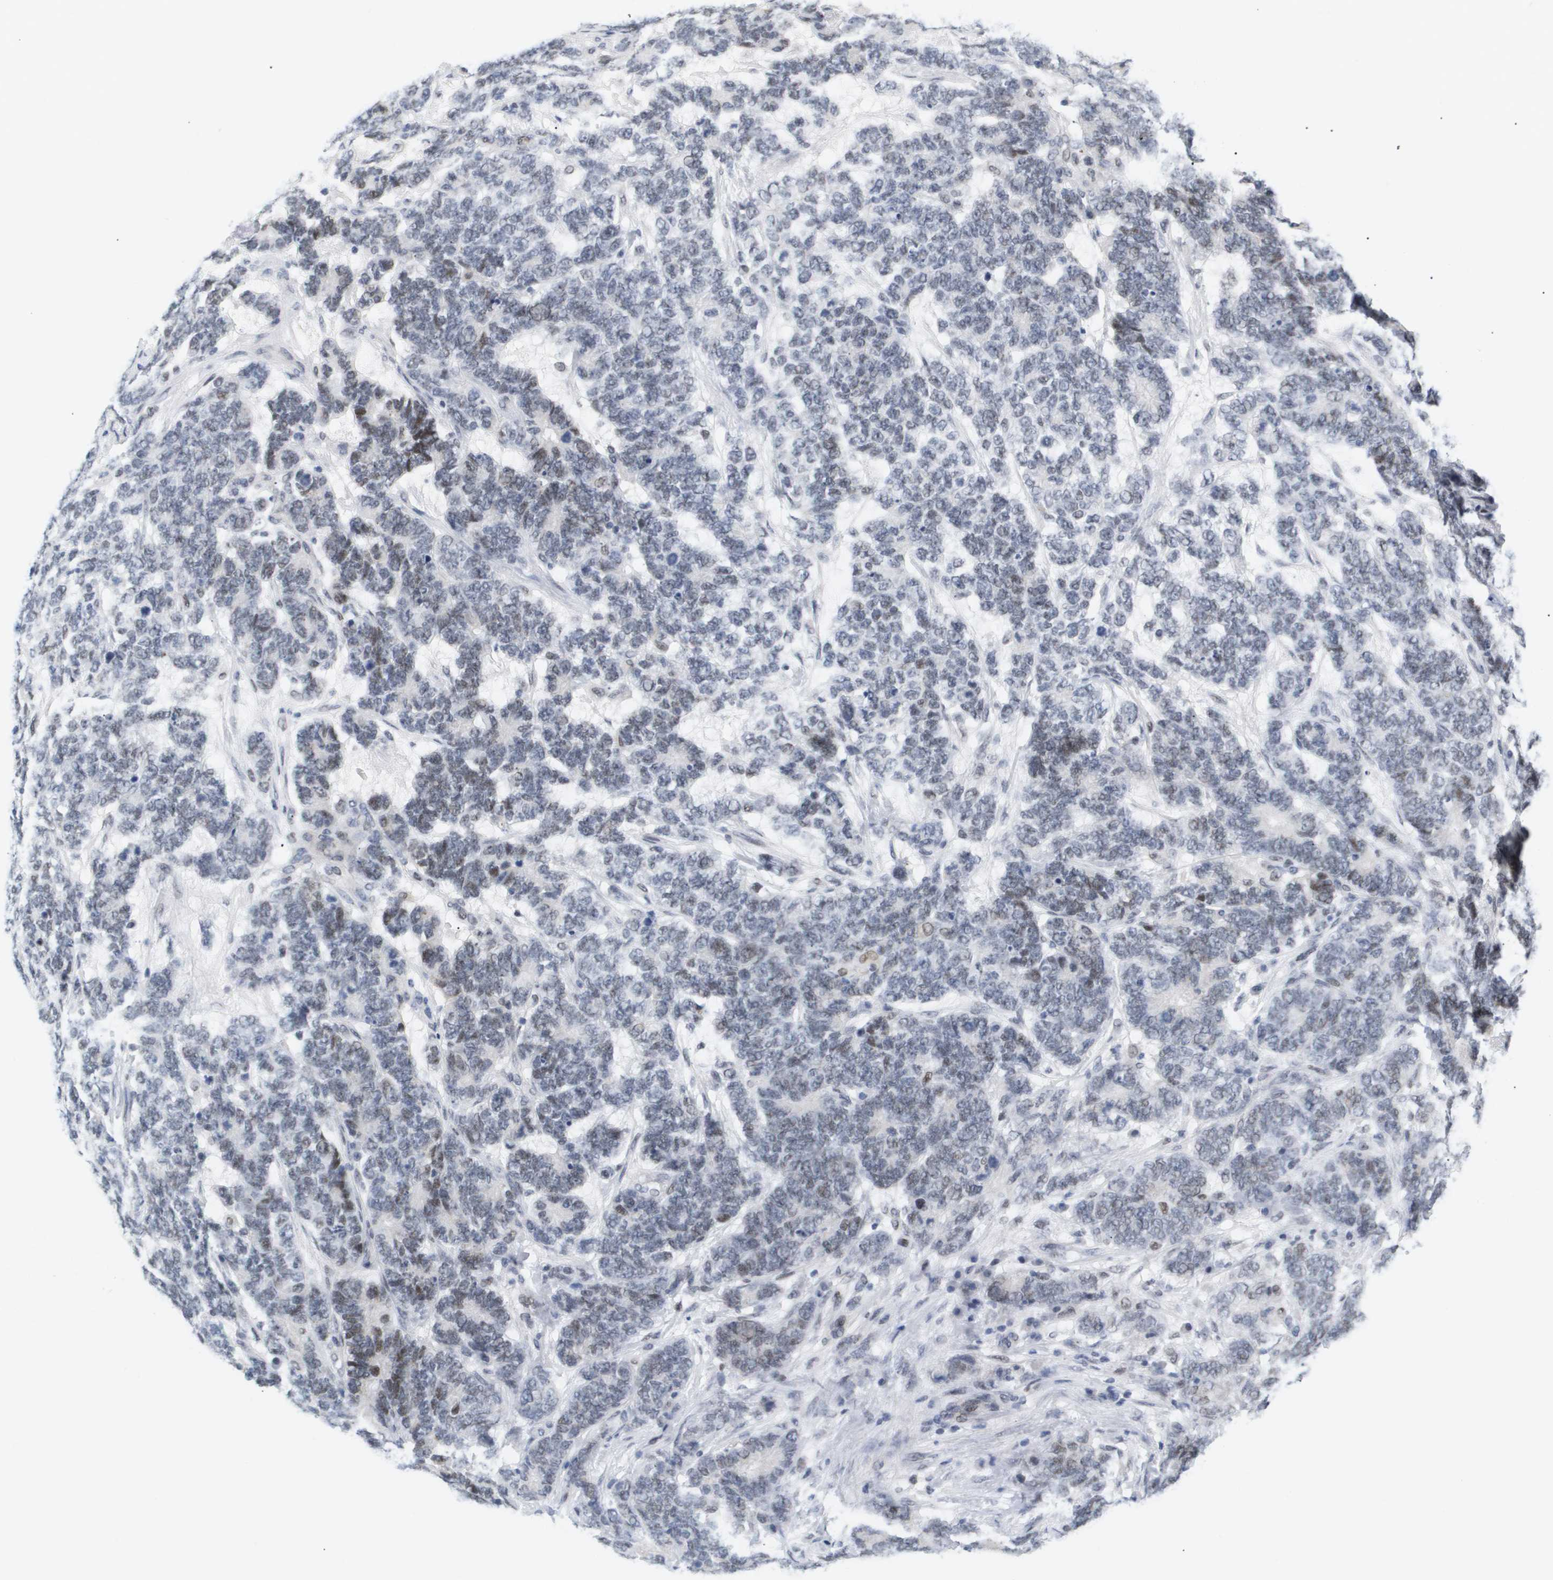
{"staining": {"intensity": "moderate", "quantity": "<25%", "location": "nuclear"}, "tissue": "testis cancer", "cell_type": "Tumor cells", "image_type": "cancer", "snomed": [{"axis": "morphology", "description": "Carcinoma, Embryonal, NOS"}, {"axis": "topography", "description": "Testis"}], "caption": "Testis cancer (embryonal carcinoma) was stained to show a protein in brown. There is low levels of moderate nuclear positivity in approximately <25% of tumor cells. (DAB IHC, brown staining for protein, blue staining for nuclei).", "gene": "PPARD", "patient": {"sex": "male", "age": 26}}